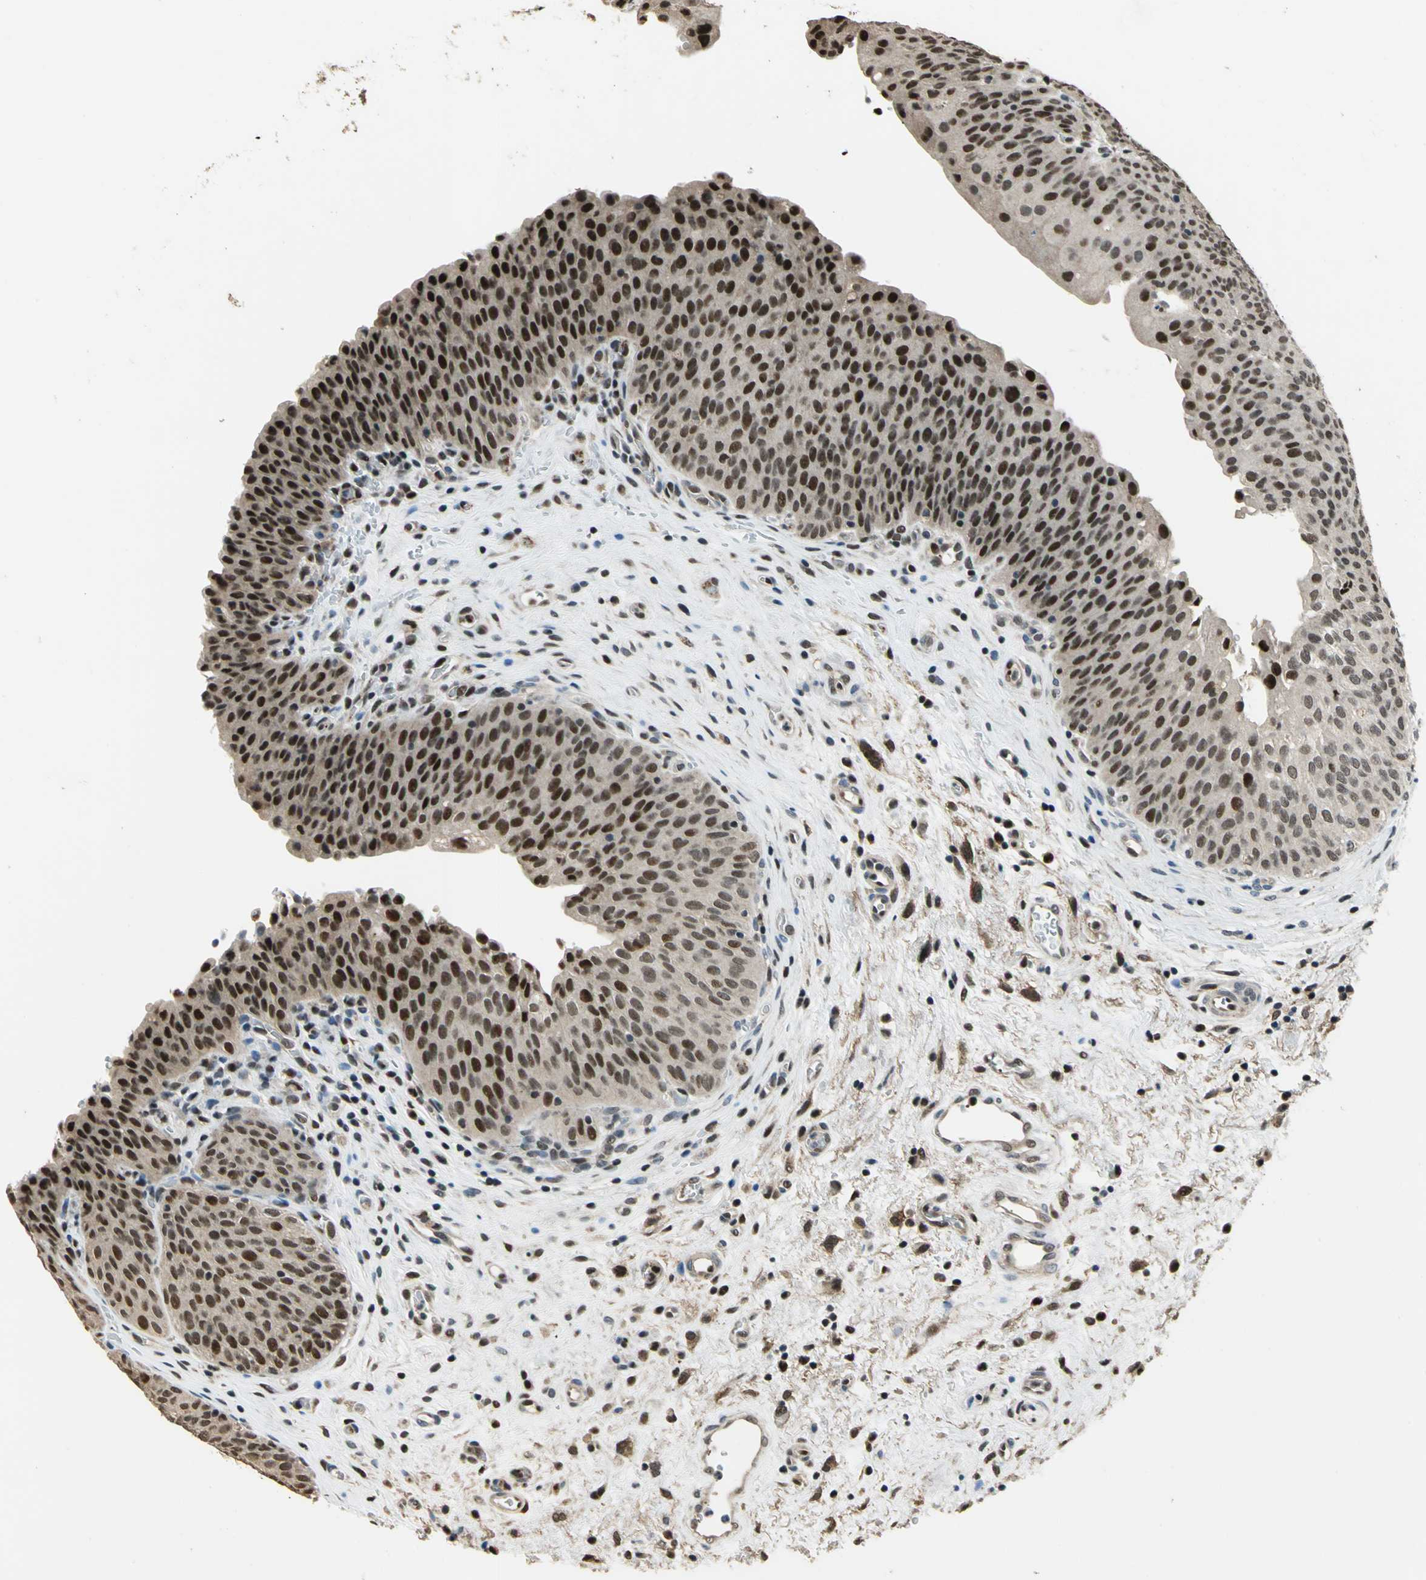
{"staining": {"intensity": "strong", "quantity": ">75%", "location": "cytoplasmic/membranous,nuclear"}, "tissue": "urinary bladder", "cell_type": "Urothelial cells", "image_type": "normal", "snomed": [{"axis": "morphology", "description": "Normal tissue, NOS"}, {"axis": "morphology", "description": "Dysplasia, NOS"}, {"axis": "topography", "description": "Urinary bladder"}], "caption": "A high-resolution image shows IHC staining of unremarkable urinary bladder, which reveals strong cytoplasmic/membranous,nuclear positivity in approximately >75% of urothelial cells.", "gene": "MIS18BP1", "patient": {"sex": "male", "age": 35}}